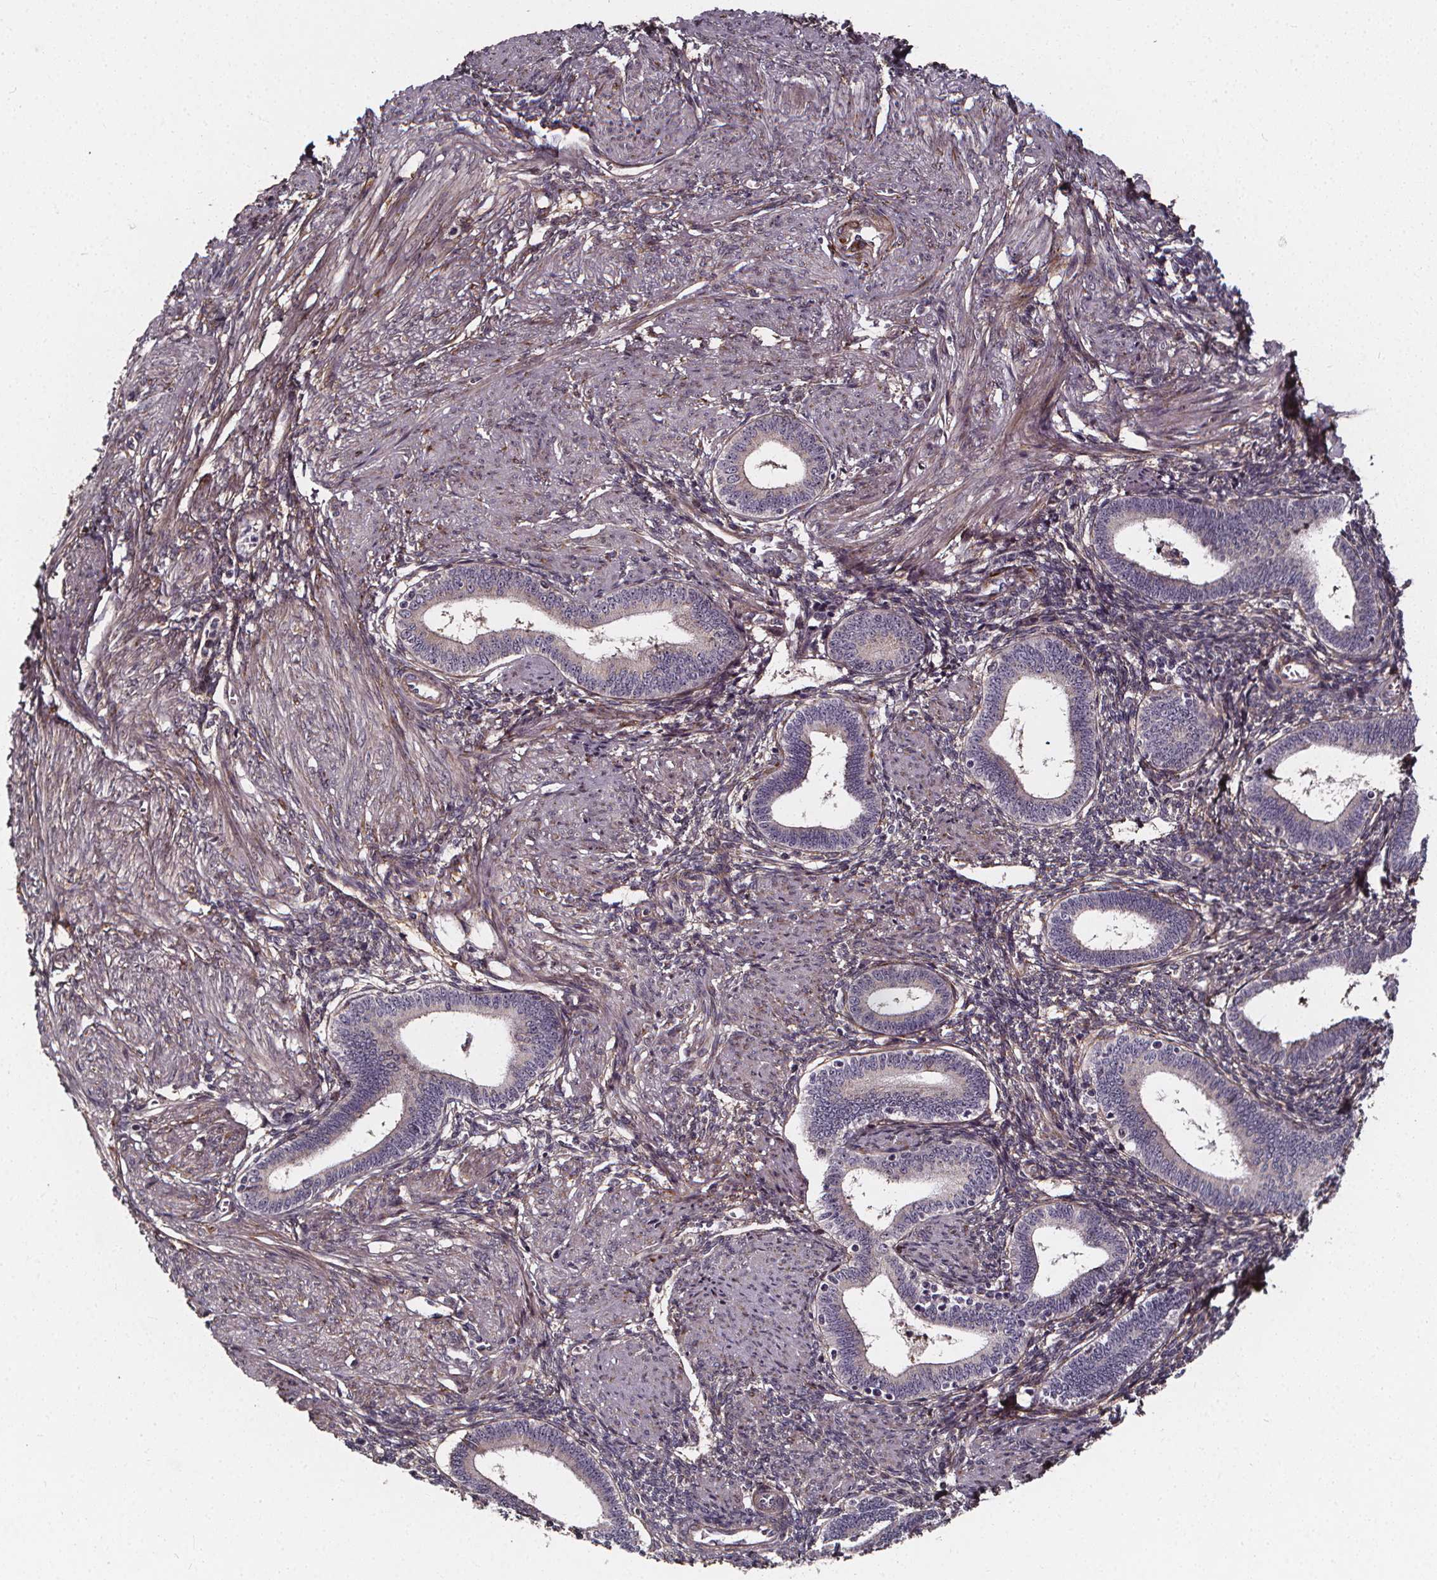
{"staining": {"intensity": "negative", "quantity": "none", "location": "none"}, "tissue": "endometrium", "cell_type": "Cells in endometrial stroma", "image_type": "normal", "snomed": [{"axis": "morphology", "description": "Normal tissue, NOS"}, {"axis": "topography", "description": "Endometrium"}], "caption": "The histopathology image demonstrates no staining of cells in endometrial stroma in unremarkable endometrium. The staining is performed using DAB brown chromogen with nuclei counter-stained in using hematoxylin.", "gene": "AEBP1", "patient": {"sex": "female", "age": 42}}